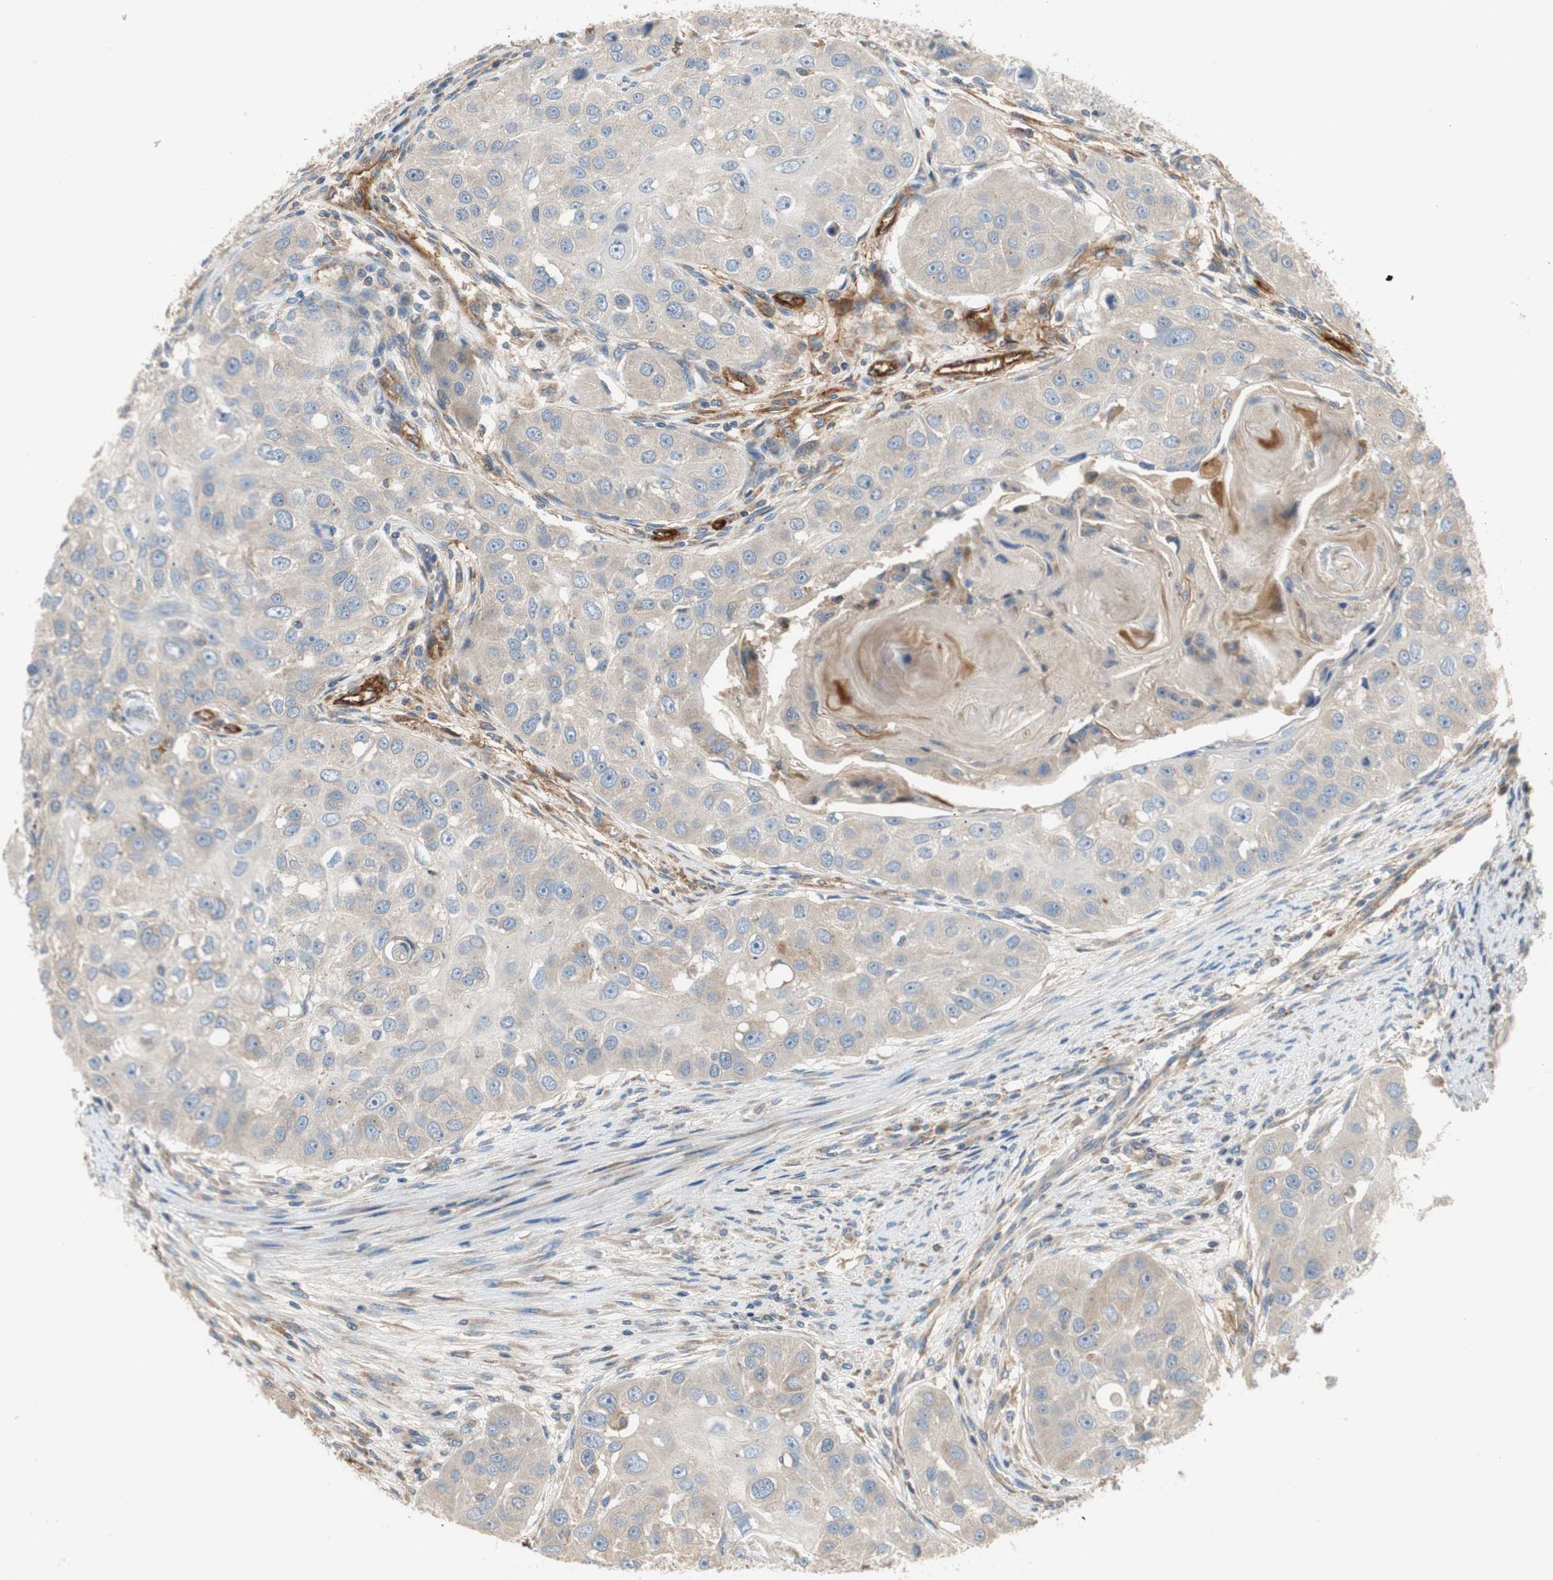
{"staining": {"intensity": "negative", "quantity": "none", "location": "none"}, "tissue": "head and neck cancer", "cell_type": "Tumor cells", "image_type": "cancer", "snomed": [{"axis": "morphology", "description": "Normal tissue, NOS"}, {"axis": "morphology", "description": "Squamous cell carcinoma, NOS"}, {"axis": "topography", "description": "Skeletal muscle"}, {"axis": "topography", "description": "Head-Neck"}], "caption": "DAB immunohistochemical staining of squamous cell carcinoma (head and neck) reveals no significant staining in tumor cells.", "gene": "ALPL", "patient": {"sex": "male", "age": 51}}